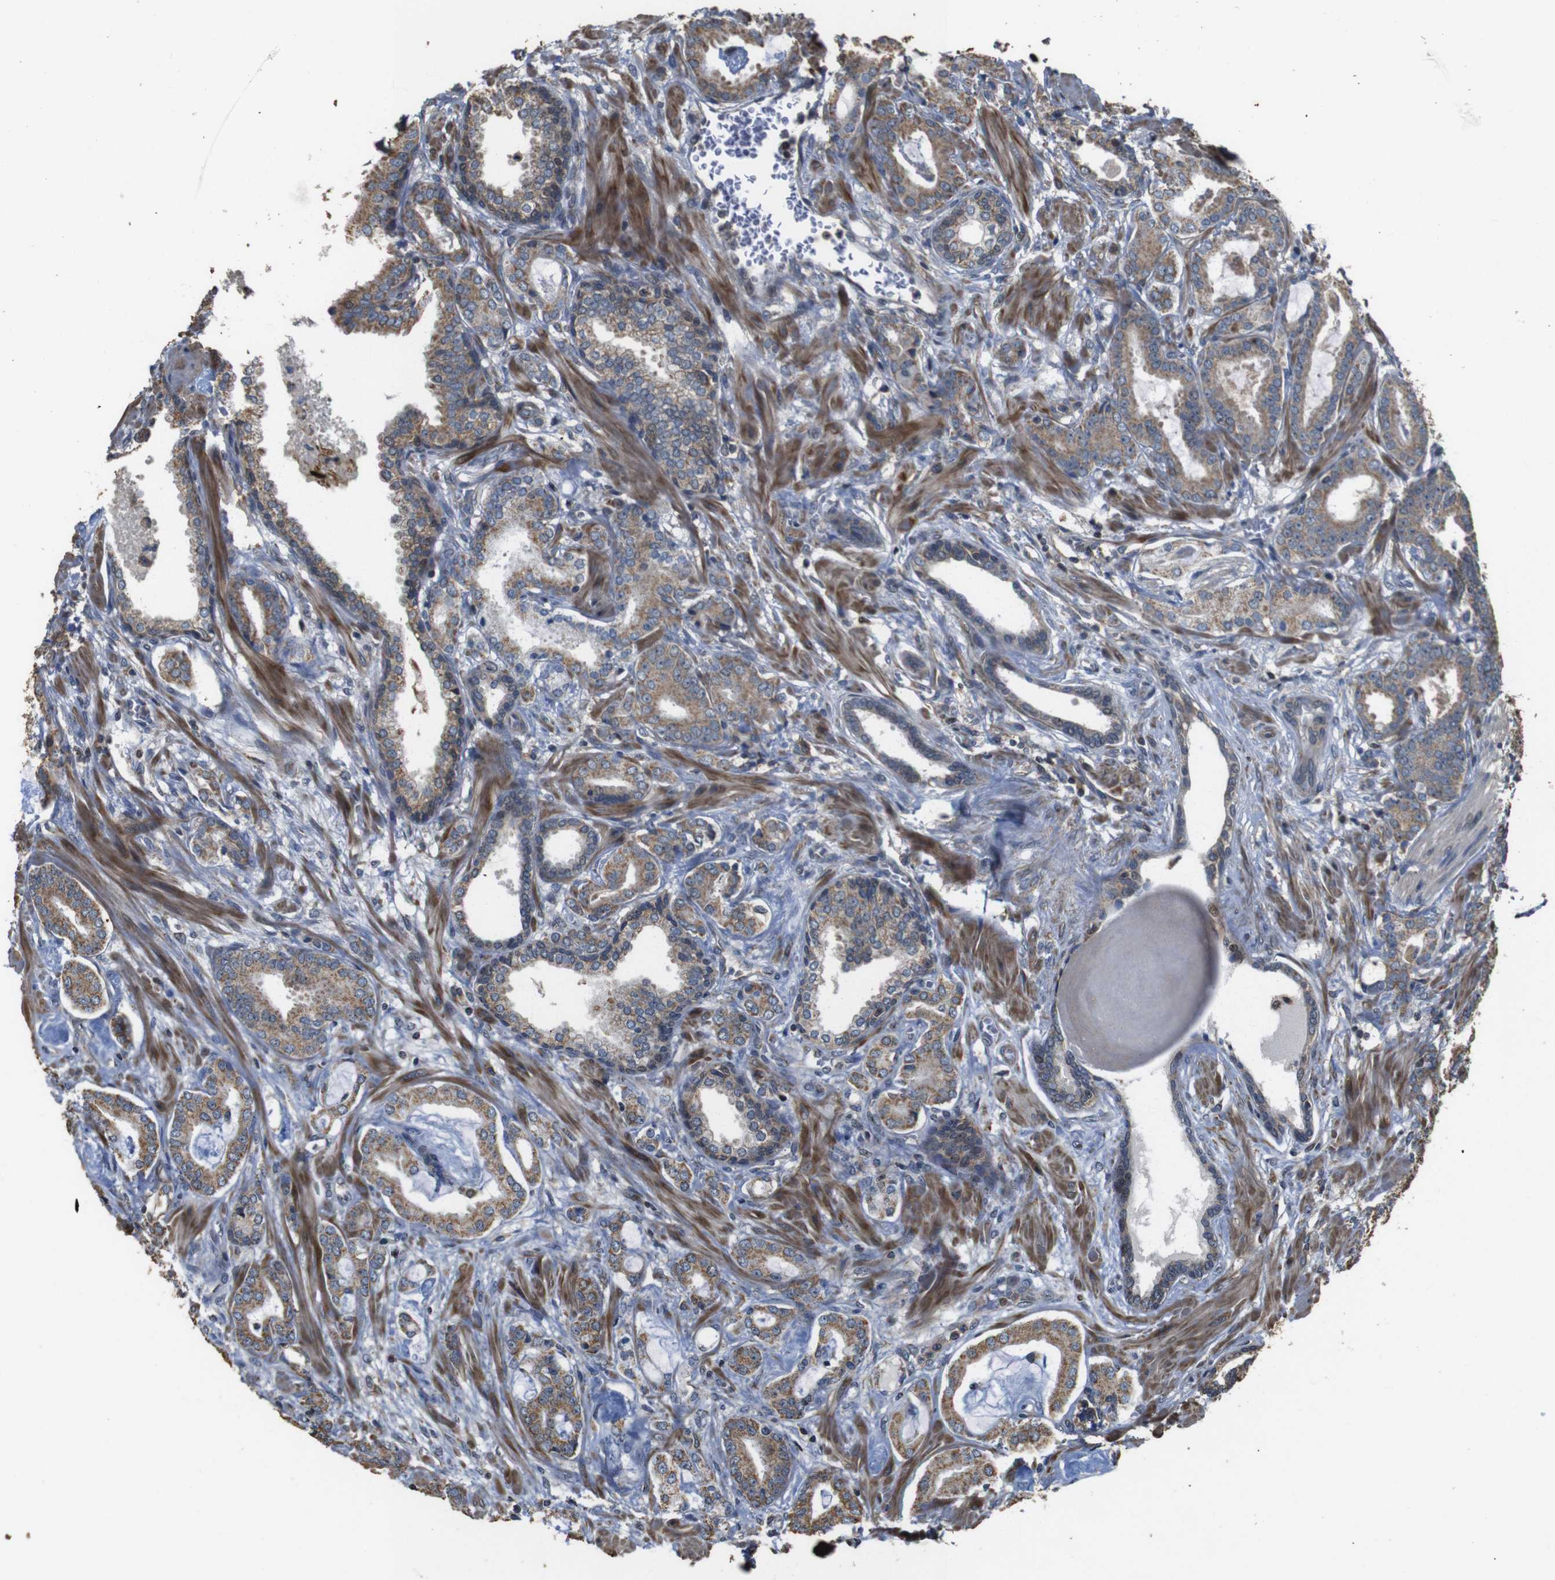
{"staining": {"intensity": "moderate", "quantity": ">75%", "location": "cytoplasmic/membranous"}, "tissue": "prostate cancer", "cell_type": "Tumor cells", "image_type": "cancer", "snomed": [{"axis": "morphology", "description": "Adenocarcinoma, Low grade"}, {"axis": "topography", "description": "Prostate"}], "caption": "The micrograph demonstrates staining of prostate cancer, revealing moderate cytoplasmic/membranous protein staining (brown color) within tumor cells.", "gene": "SNN", "patient": {"sex": "male", "age": 53}}